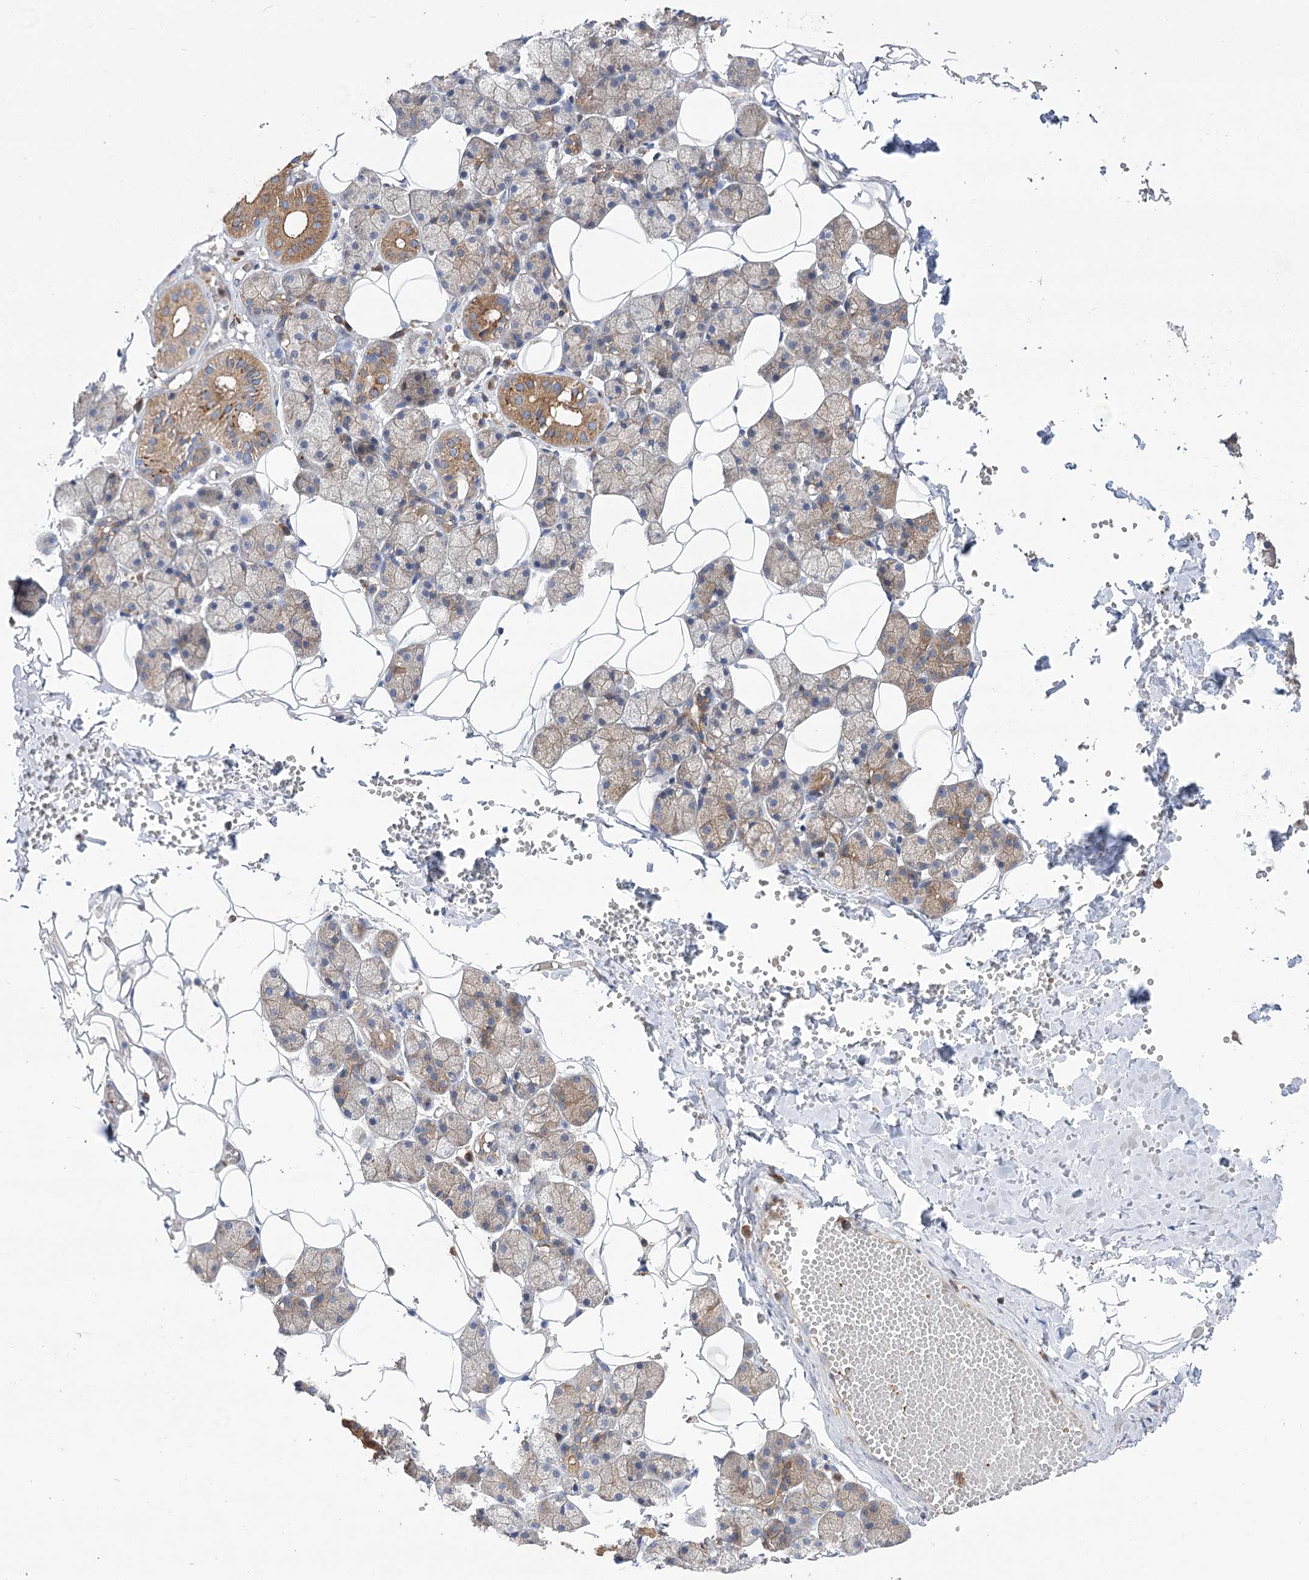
{"staining": {"intensity": "moderate", "quantity": "25%-75%", "location": "cytoplasmic/membranous"}, "tissue": "salivary gland", "cell_type": "Glandular cells", "image_type": "normal", "snomed": [{"axis": "morphology", "description": "Normal tissue, NOS"}, {"axis": "topography", "description": "Salivary gland"}], "caption": "Approximately 25%-75% of glandular cells in benign human salivary gland exhibit moderate cytoplasmic/membranous protein expression as visualized by brown immunohistochemical staining.", "gene": "VPS37B", "patient": {"sex": "female", "age": 33}}